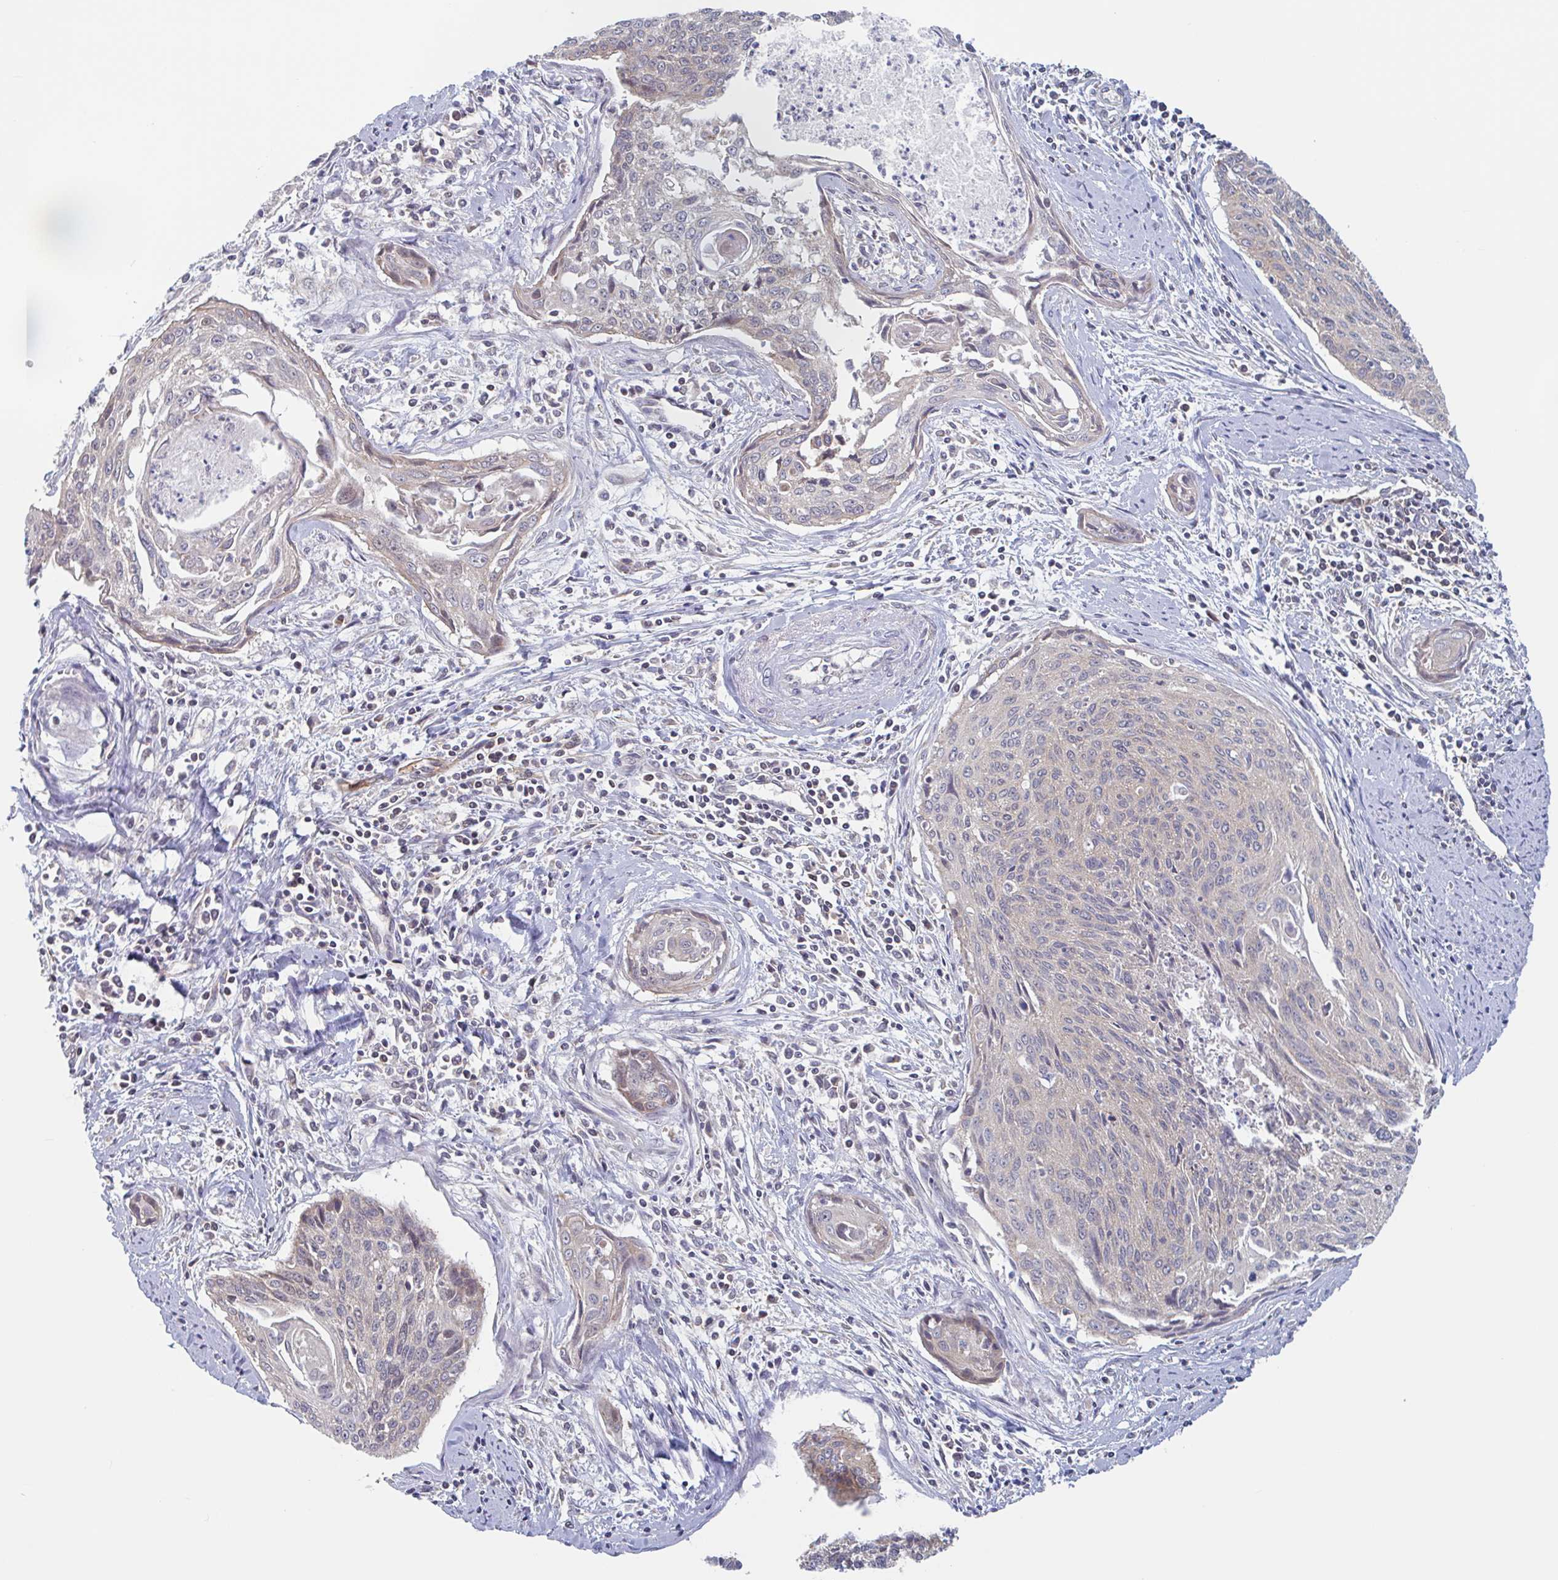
{"staining": {"intensity": "weak", "quantity": "<25%", "location": "cytoplasmic/membranous"}, "tissue": "cervical cancer", "cell_type": "Tumor cells", "image_type": "cancer", "snomed": [{"axis": "morphology", "description": "Squamous cell carcinoma, NOS"}, {"axis": "topography", "description": "Cervix"}], "caption": "This is an IHC photomicrograph of cervical cancer. There is no positivity in tumor cells.", "gene": "SURF1", "patient": {"sex": "female", "age": 55}}